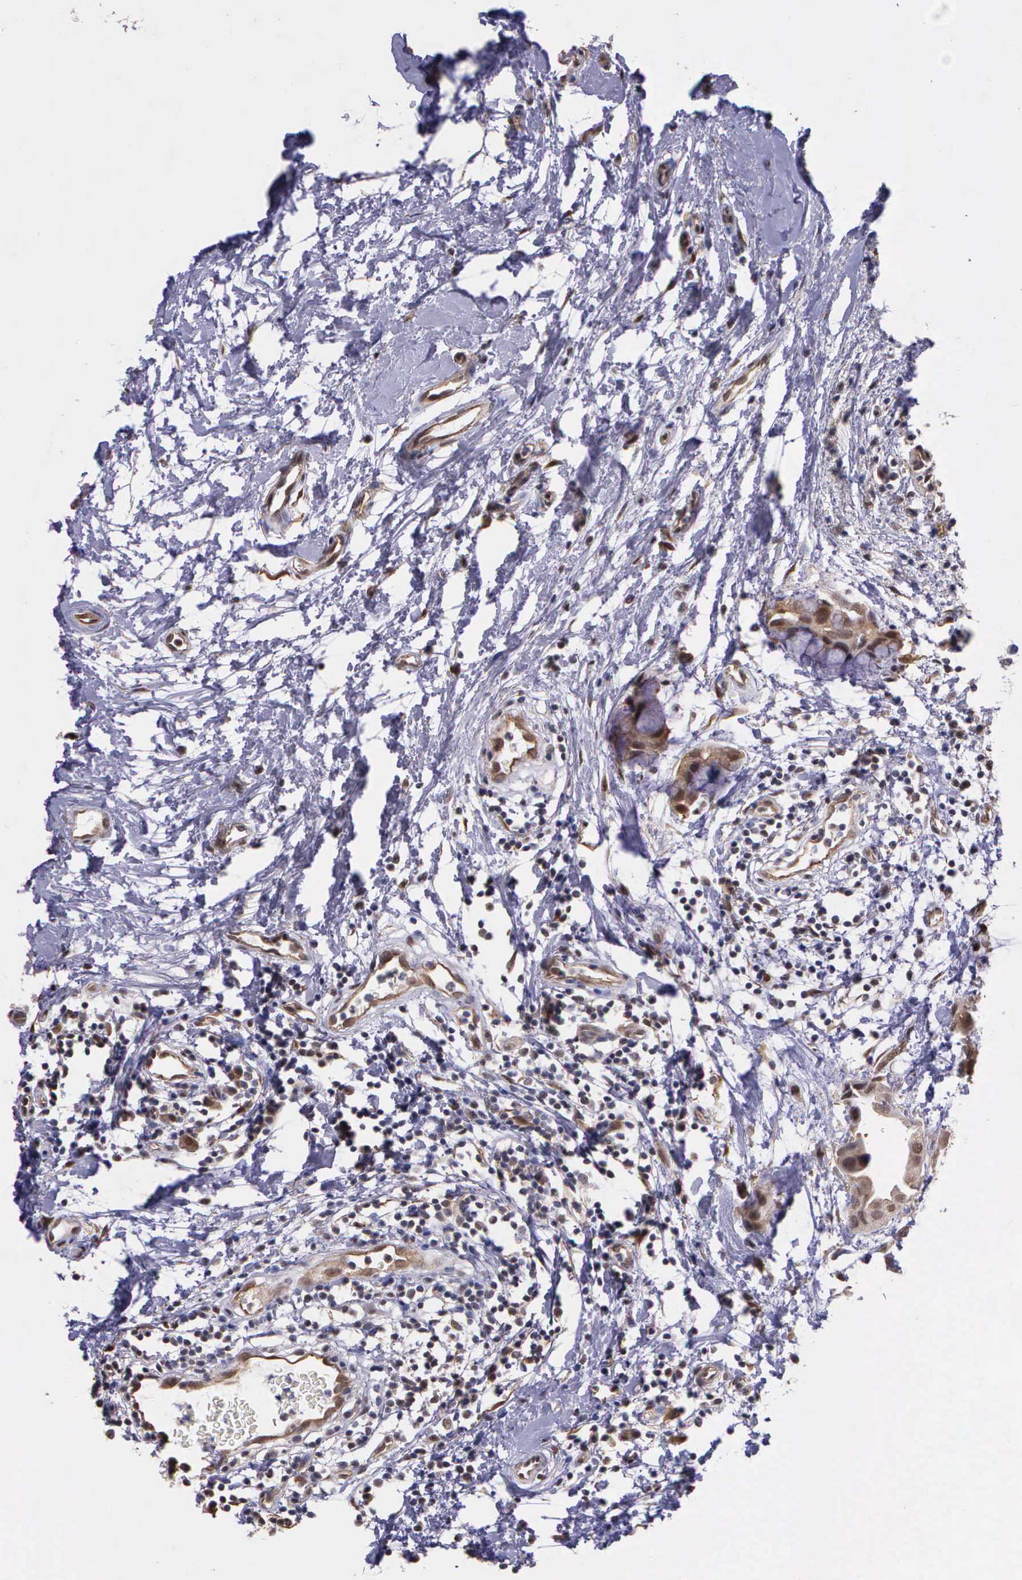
{"staining": {"intensity": "weak", "quantity": ">75%", "location": "cytoplasmic/membranous"}, "tissue": "breast cancer", "cell_type": "Tumor cells", "image_type": "cancer", "snomed": [{"axis": "morphology", "description": "Duct carcinoma"}, {"axis": "topography", "description": "Breast"}], "caption": "Breast cancer stained with a brown dye shows weak cytoplasmic/membranous positive staining in about >75% of tumor cells.", "gene": "PSMC1", "patient": {"sex": "female", "age": 40}}